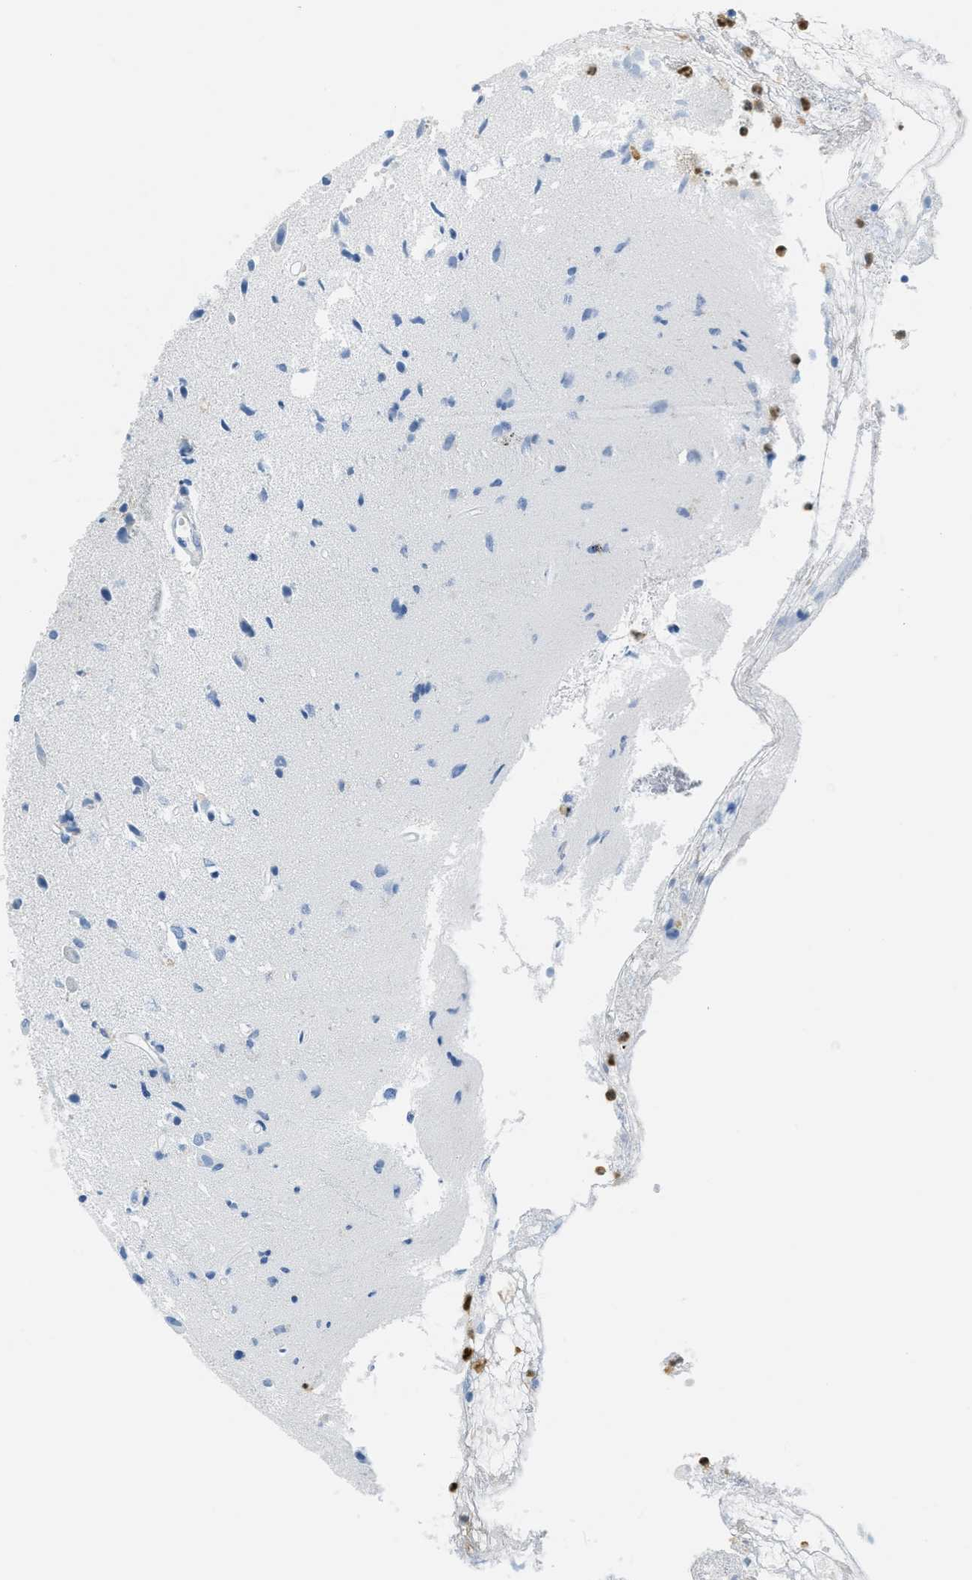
{"staining": {"intensity": "negative", "quantity": "none", "location": "none"}, "tissue": "glioma", "cell_type": "Tumor cells", "image_type": "cancer", "snomed": [{"axis": "morphology", "description": "Glioma, malignant, High grade"}, {"axis": "topography", "description": "Brain"}], "caption": "DAB (3,3'-diaminobenzidine) immunohistochemical staining of human malignant glioma (high-grade) shows no significant positivity in tumor cells.", "gene": "SERPINB1", "patient": {"sex": "female", "age": 59}}